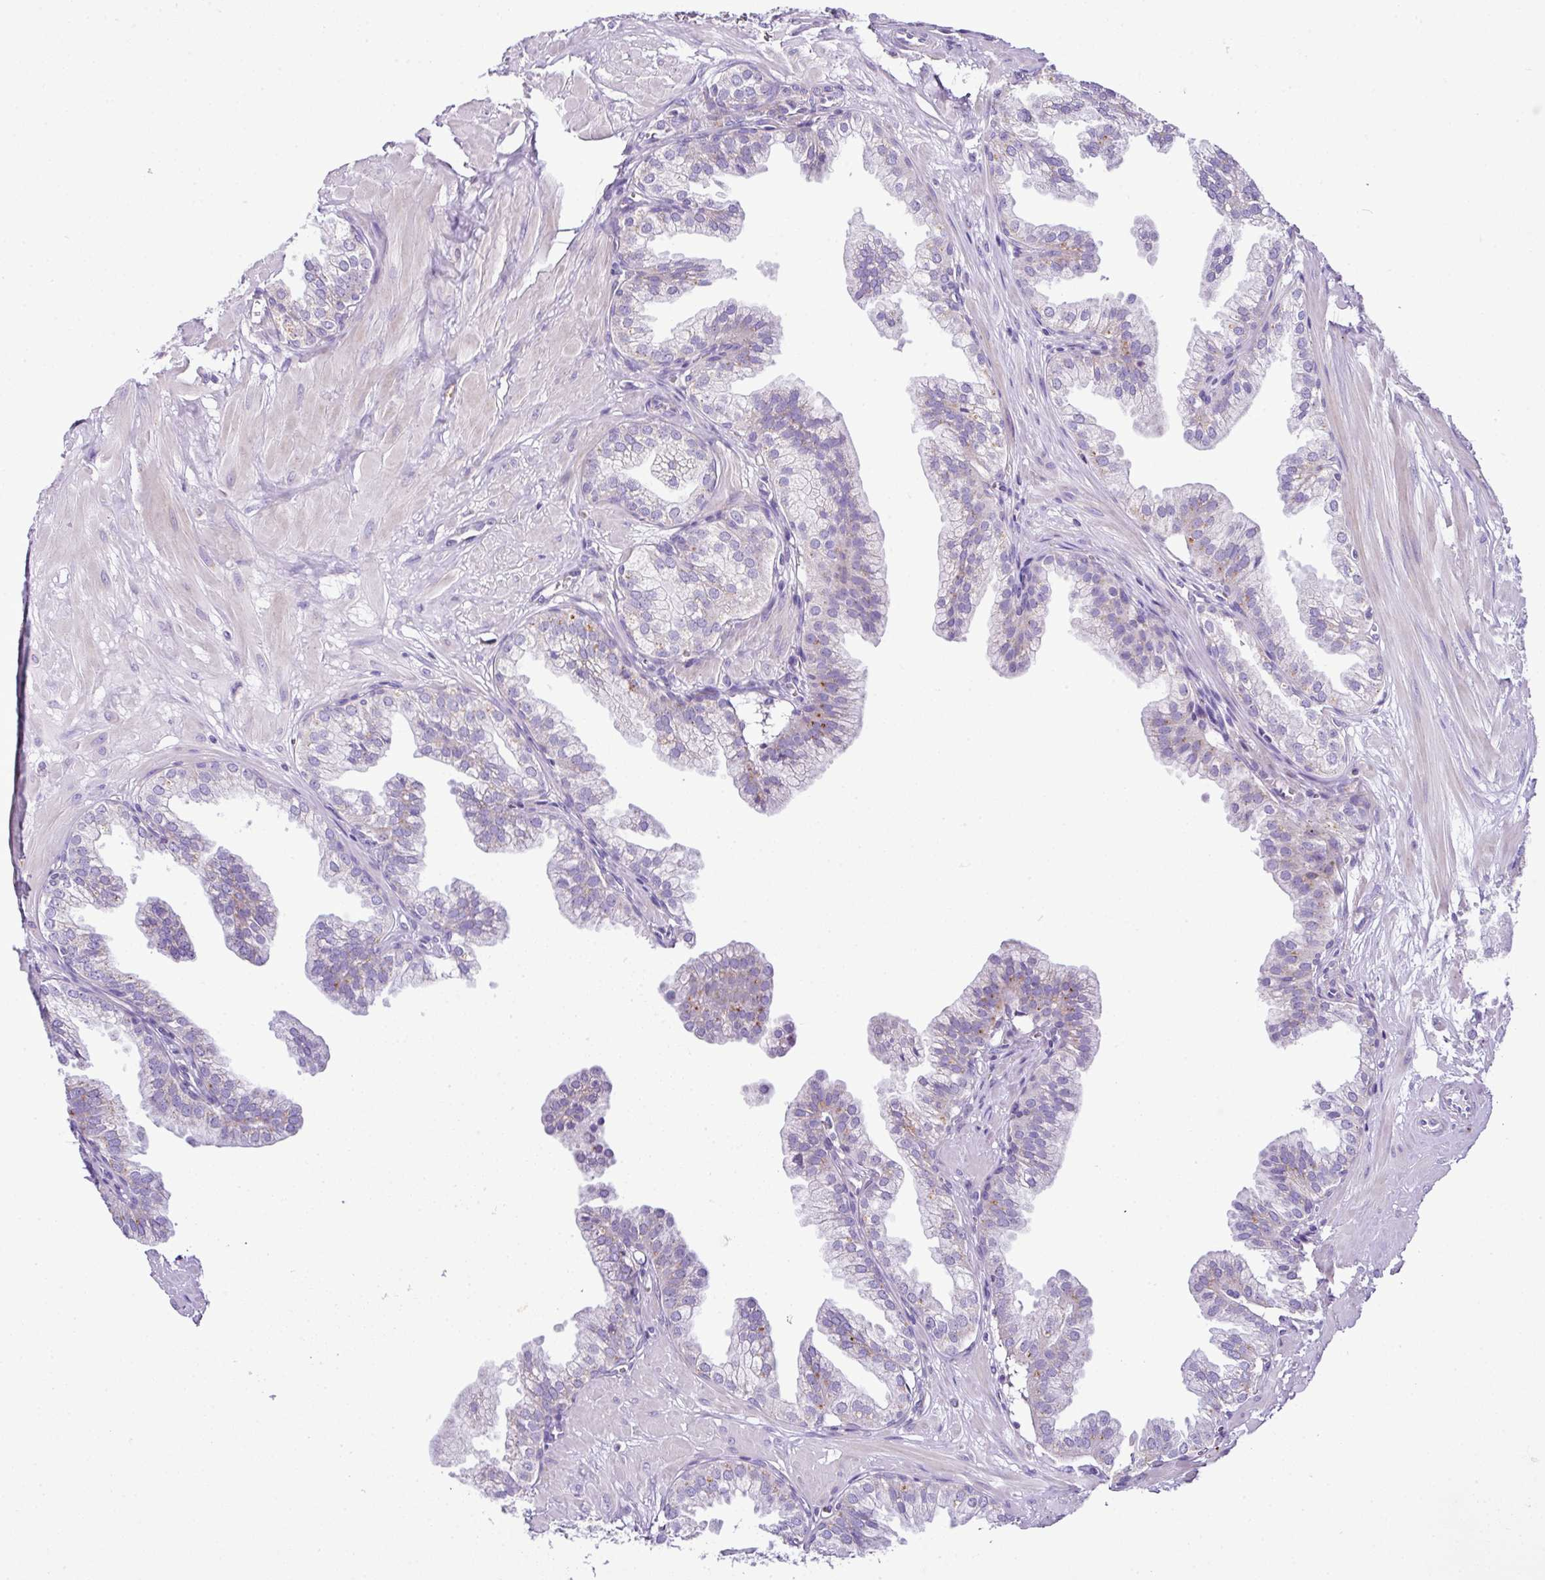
{"staining": {"intensity": "moderate", "quantity": "<25%", "location": "cytoplasmic/membranous"}, "tissue": "prostate", "cell_type": "Glandular cells", "image_type": "normal", "snomed": [{"axis": "morphology", "description": "Normal tissue, NOS"}, {"axis": "topography", "description": "Prostate"}, {"axis": "topography", "description": "Peripheral nerve tissue"}], "caption": "Protein analysis of benign prostate displays moderate cytoplasmic/membranous positivity in approximately <25% of glandular cells.", "gene": "PGAP4", "patient": {"sex": "male", "age": 55}}